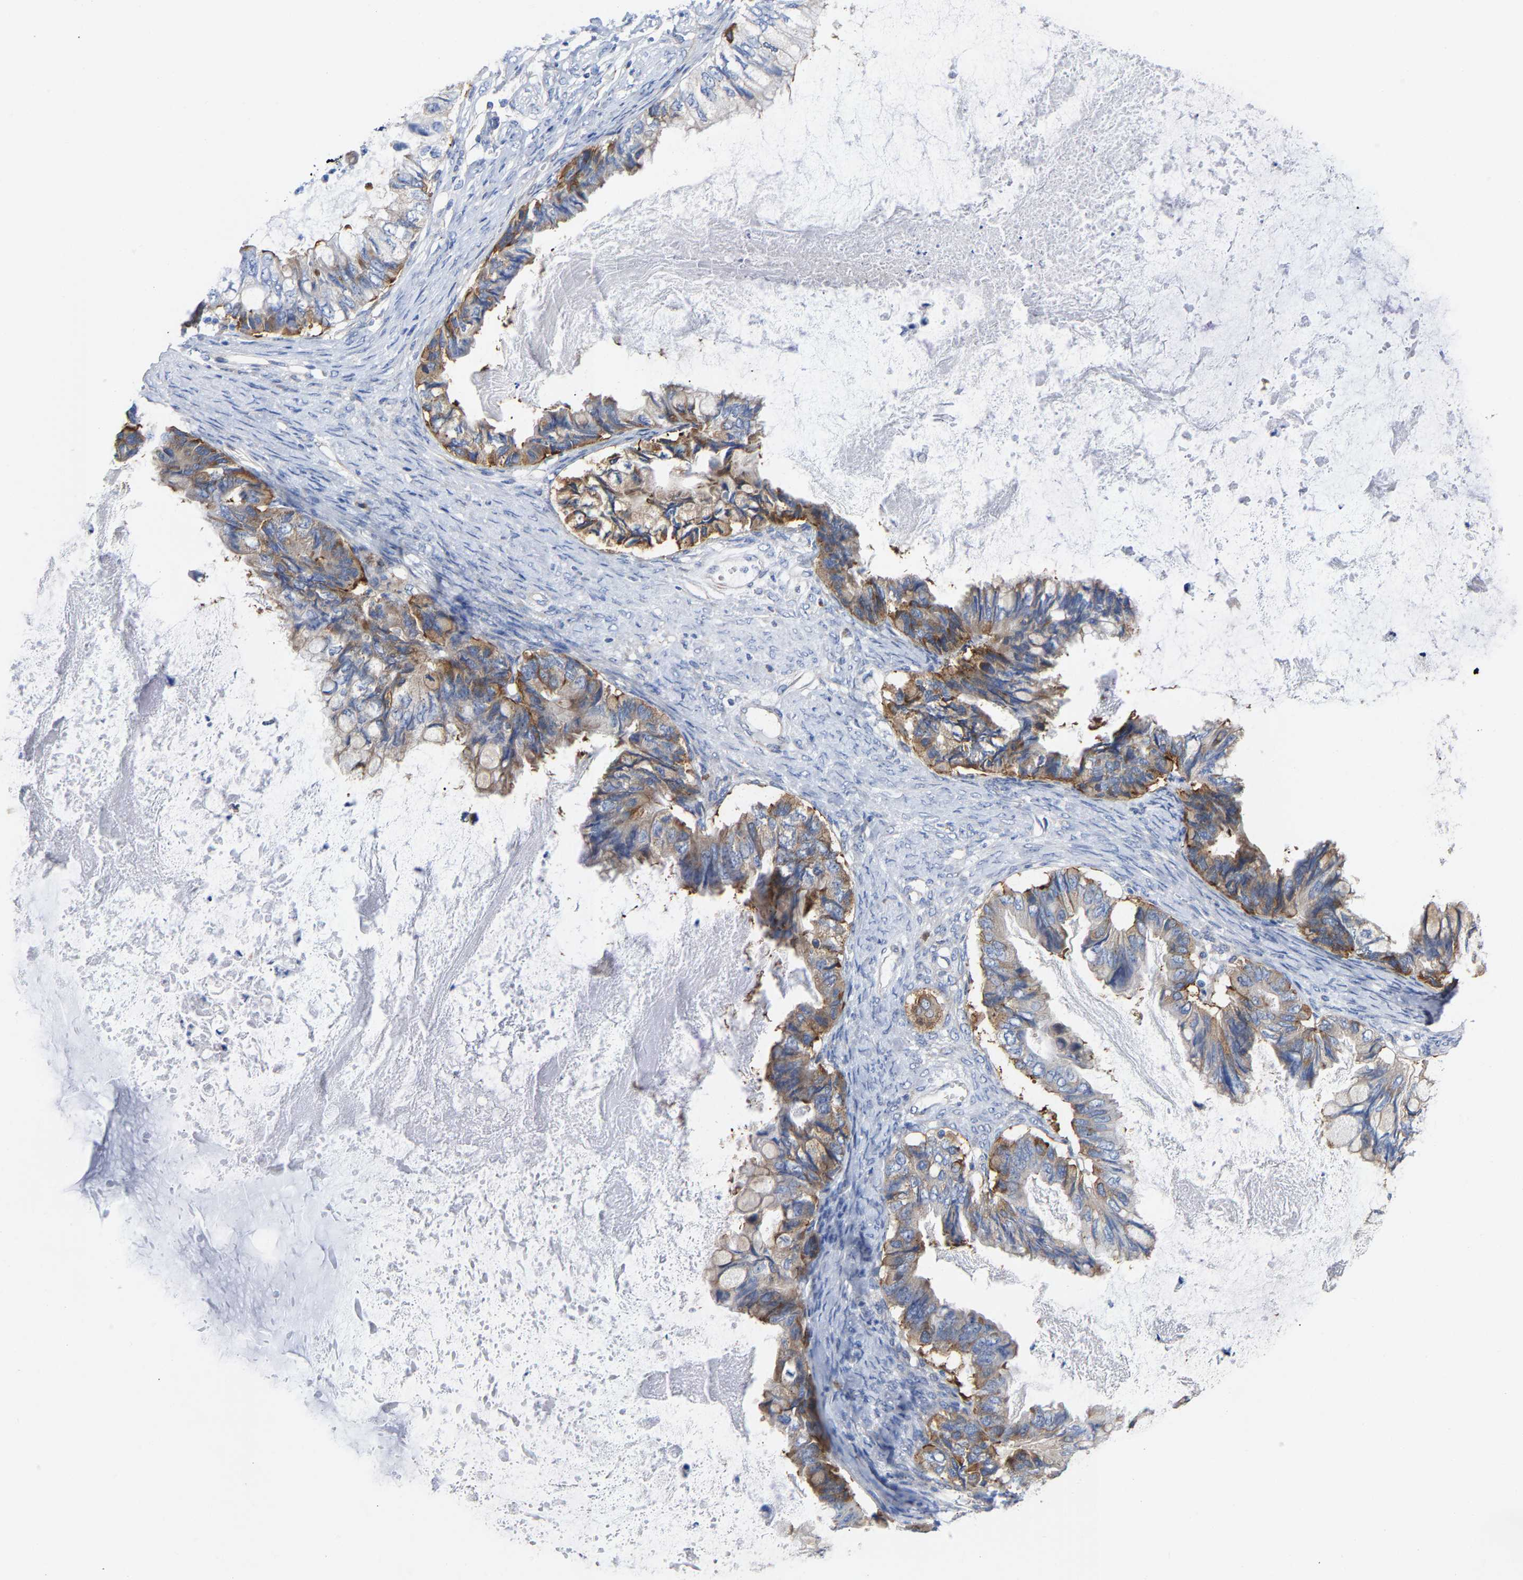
{"staining": {"intensity": "moderate", "quantity": ">75%", "location": "cytoplasmic/membranous"}, "tissue": "ovarian cancer", "cell_type": "Tumor cells", "image_type": "cancer", "snomed": [{"axis": "morphology", "description": "Cystadenocarcinoma, mucinous, NOS"}, {"axis": "topography", "description": "Ovary"}], "caption": "Immunohistochemical staining of ovarian cancer exhibits medium levels of moderate cytoplasmic/membranous protein staining in approximately >75% of tumor cells. (DAB IHC with brightfield microscopy, high magnification).", "gene": "PPP1R15A", "patient": {"sex": "female", "age": 80}}